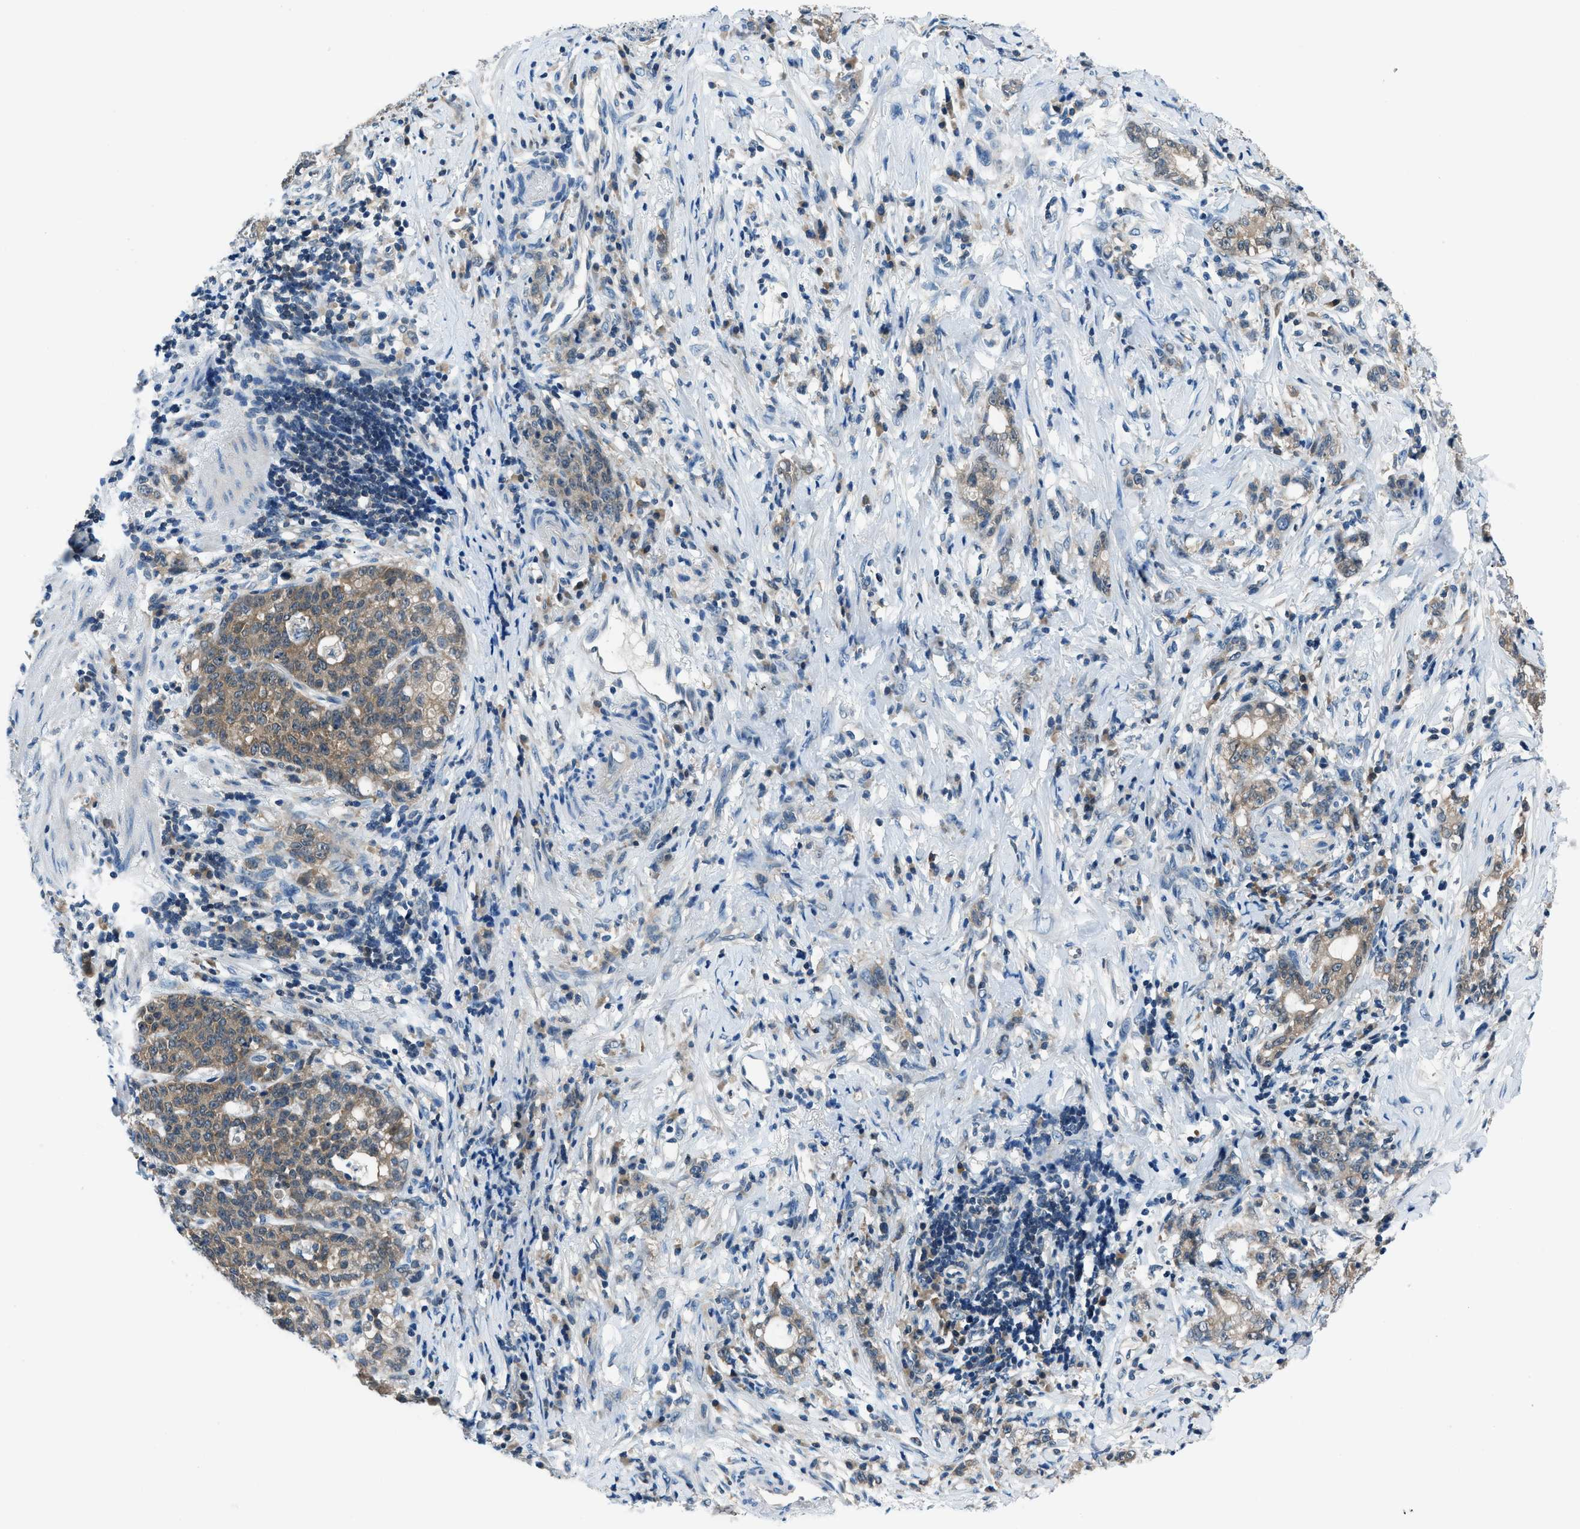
{"staining": {"intensity": "moderate", "quantity": ">75%", "location": "cytoplasmic/membranous"}, "tissue": "stomach cancer", "cell_type": "Tumor cells", "image_type": "cancer", "snomed": [{"axis": "morphology", "description": "Adenocarcinoma, NOS"}, {"axis": "topography", "description": "Stomach, lower"}], "caption": "A photomicrograph showing moderate cytoplasmic/membranous expression in about >75% of tumor cells in stomach adenocarcinoma, as visualized by brown immunohistochemical staining.", "gene": "ACP1", "patient": {"sex": "male", "age": 88}}